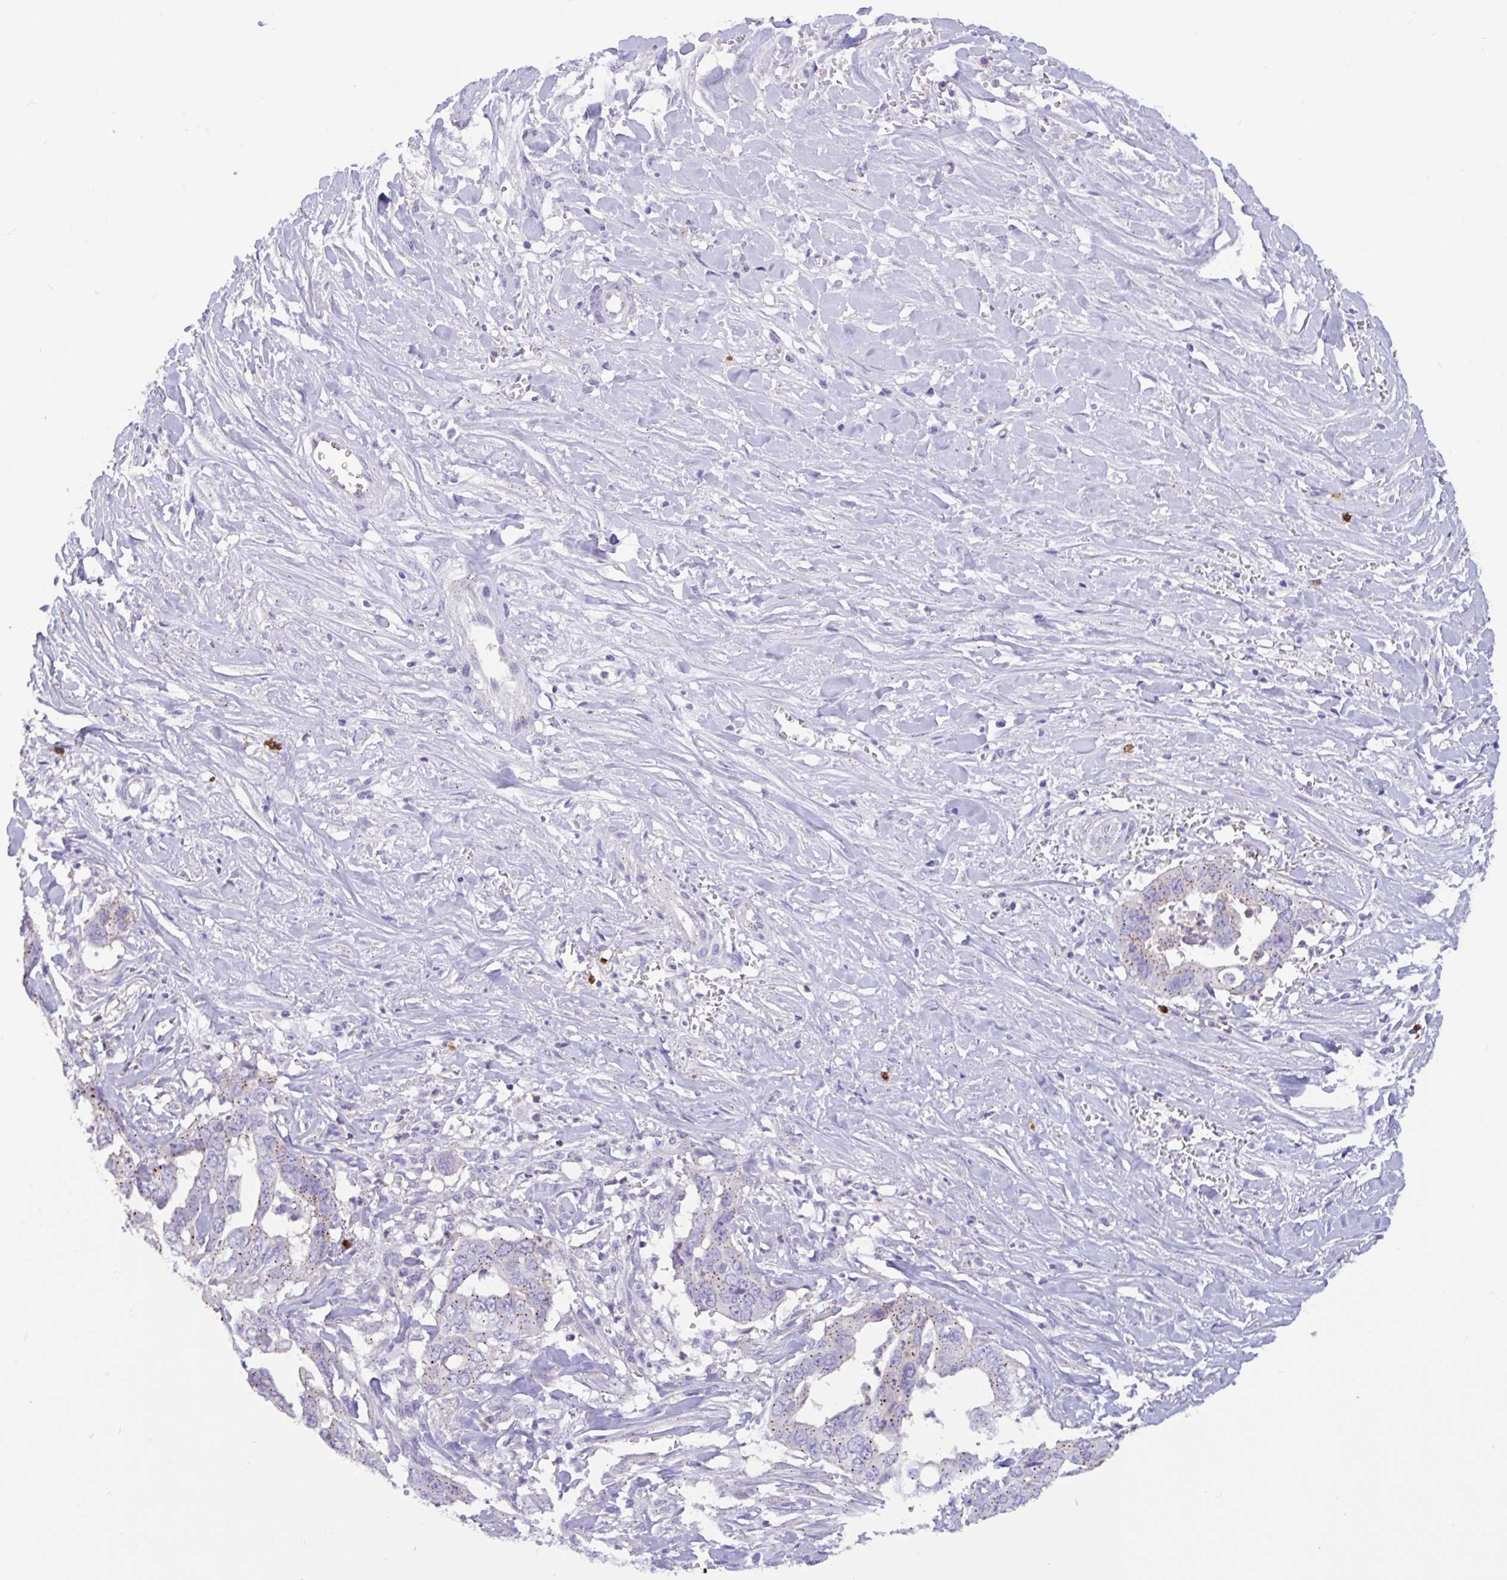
{"staining": {"intensity": "moderate", "quantity": "25%-75%", "location": "cytoplasmic/membranous"}, "tissue": "liver cancer", "cell_type": "Tumor cells", "image_type": "cancer", "snomed": [{"axis": "morphology", "description": "Cholangiocarcinoma"}, {"axis": "topography", "description": "Liver"}], "caption": "Liver cancer stained for a protein demonstrates moderate cytoplasmic/membranous positivity in tumor cells.", "gene": "RNASE3", "patient": {"sex": "female", "age": 79}}